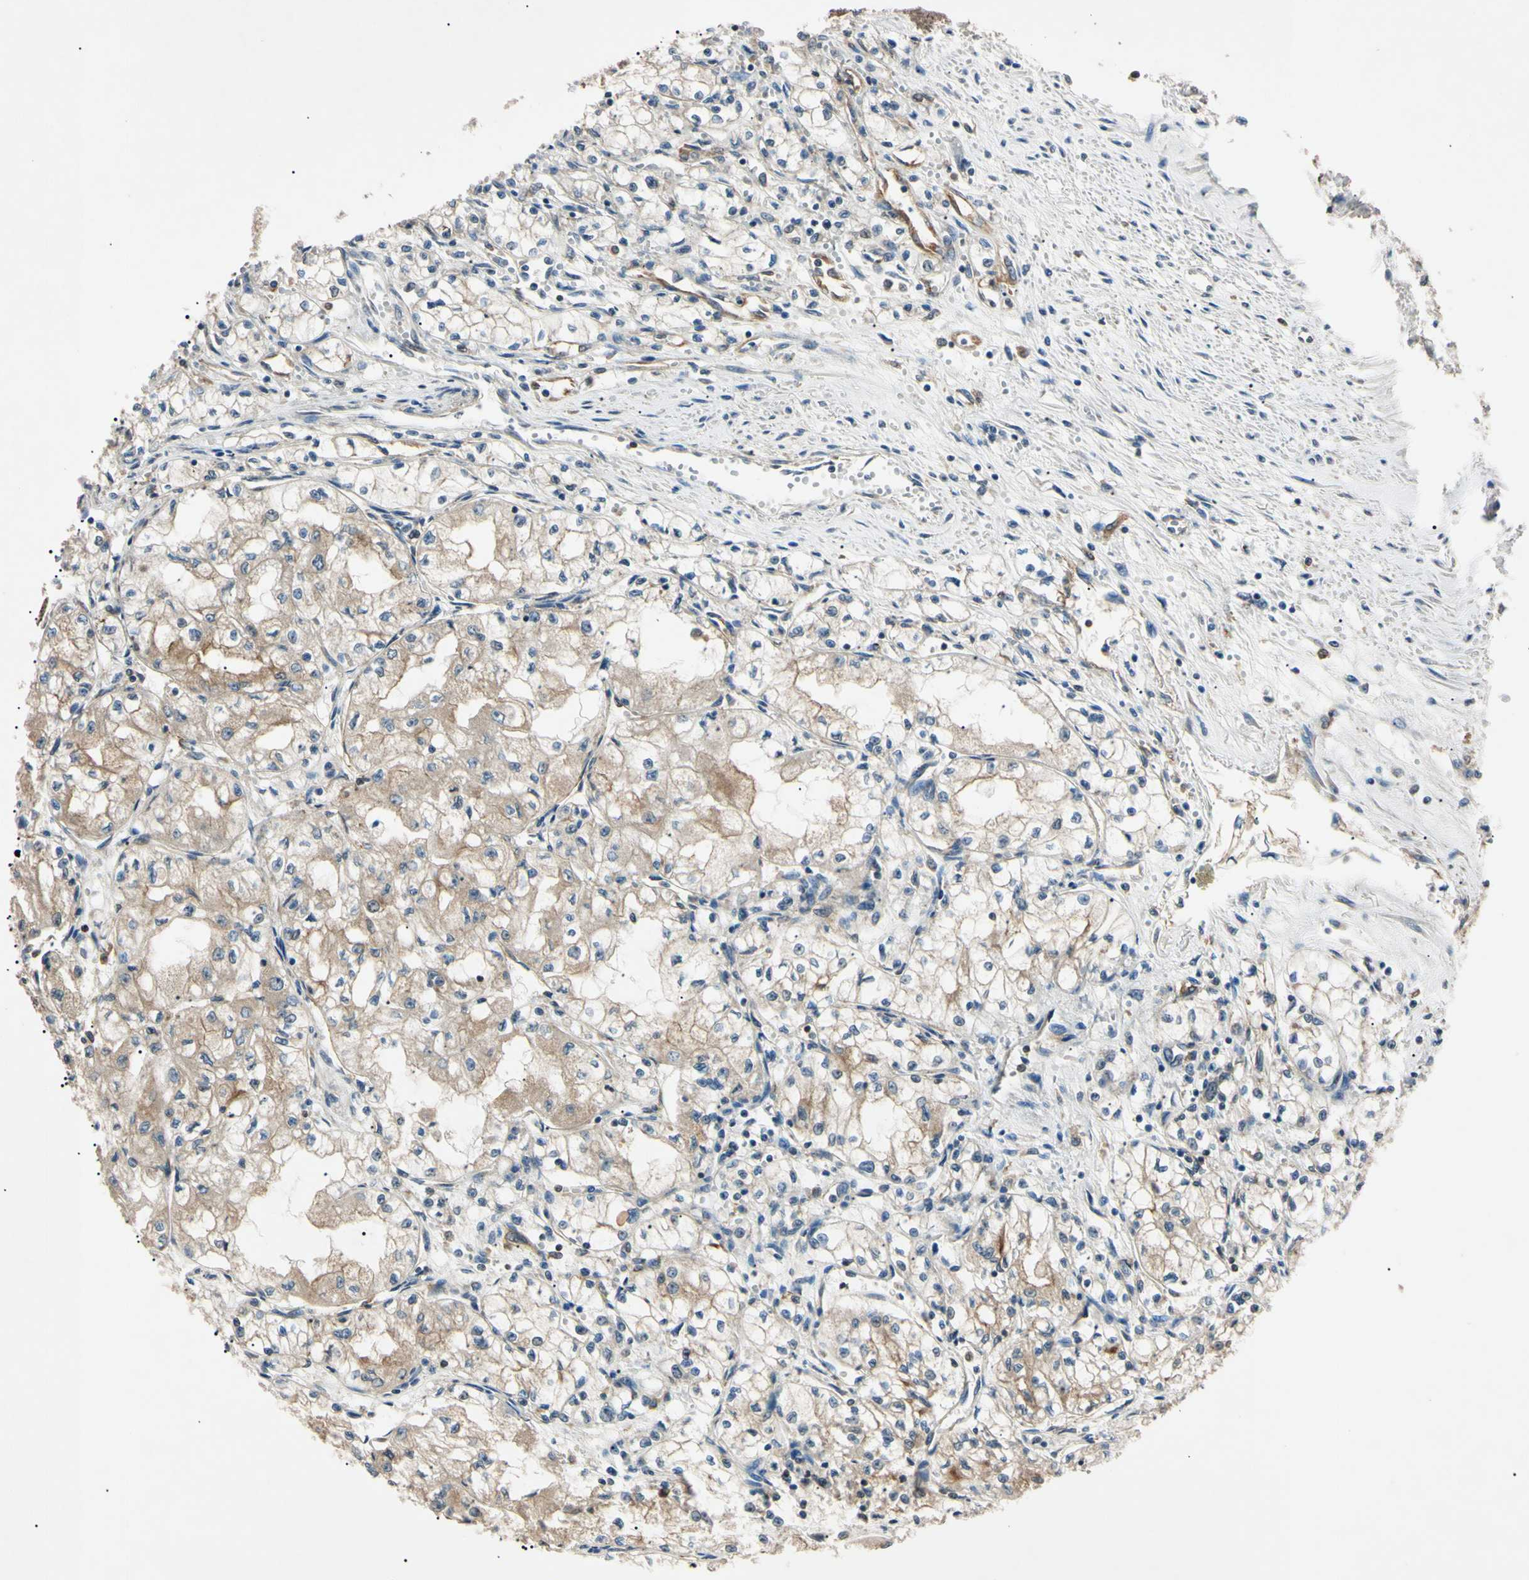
{"staining": {"intensity": "moderate", "quantity": "25%-75%", "location": "cytoplasmic/membranous"}, "tissue": "renal cancer", "cell_type": "Tumor cells", "image_type": "cancer", "snomed": [{"axis": "morphology", "description": "Normal tissue, NOS"}, {"axis": "morphology", "description": "Adenocarcinoma, NOS"}, {"axis": "topography", "description": "Kidney"}], "caption": "Immunohistochemistry staining of renal cancer (adenocarcinoma), which shows medium levels of moderate cytoplasmic/membranous expression in approximately 25%-75% of tumor cells indicating moderate cytoplasmic/membranous protein positivity. The staining was performed using DAB (brown) for protein detection and nuclei were counterstained in hematoxylin (blue).", "gene": "EPN1", "patient": {"sex": "male", "age": 59}}